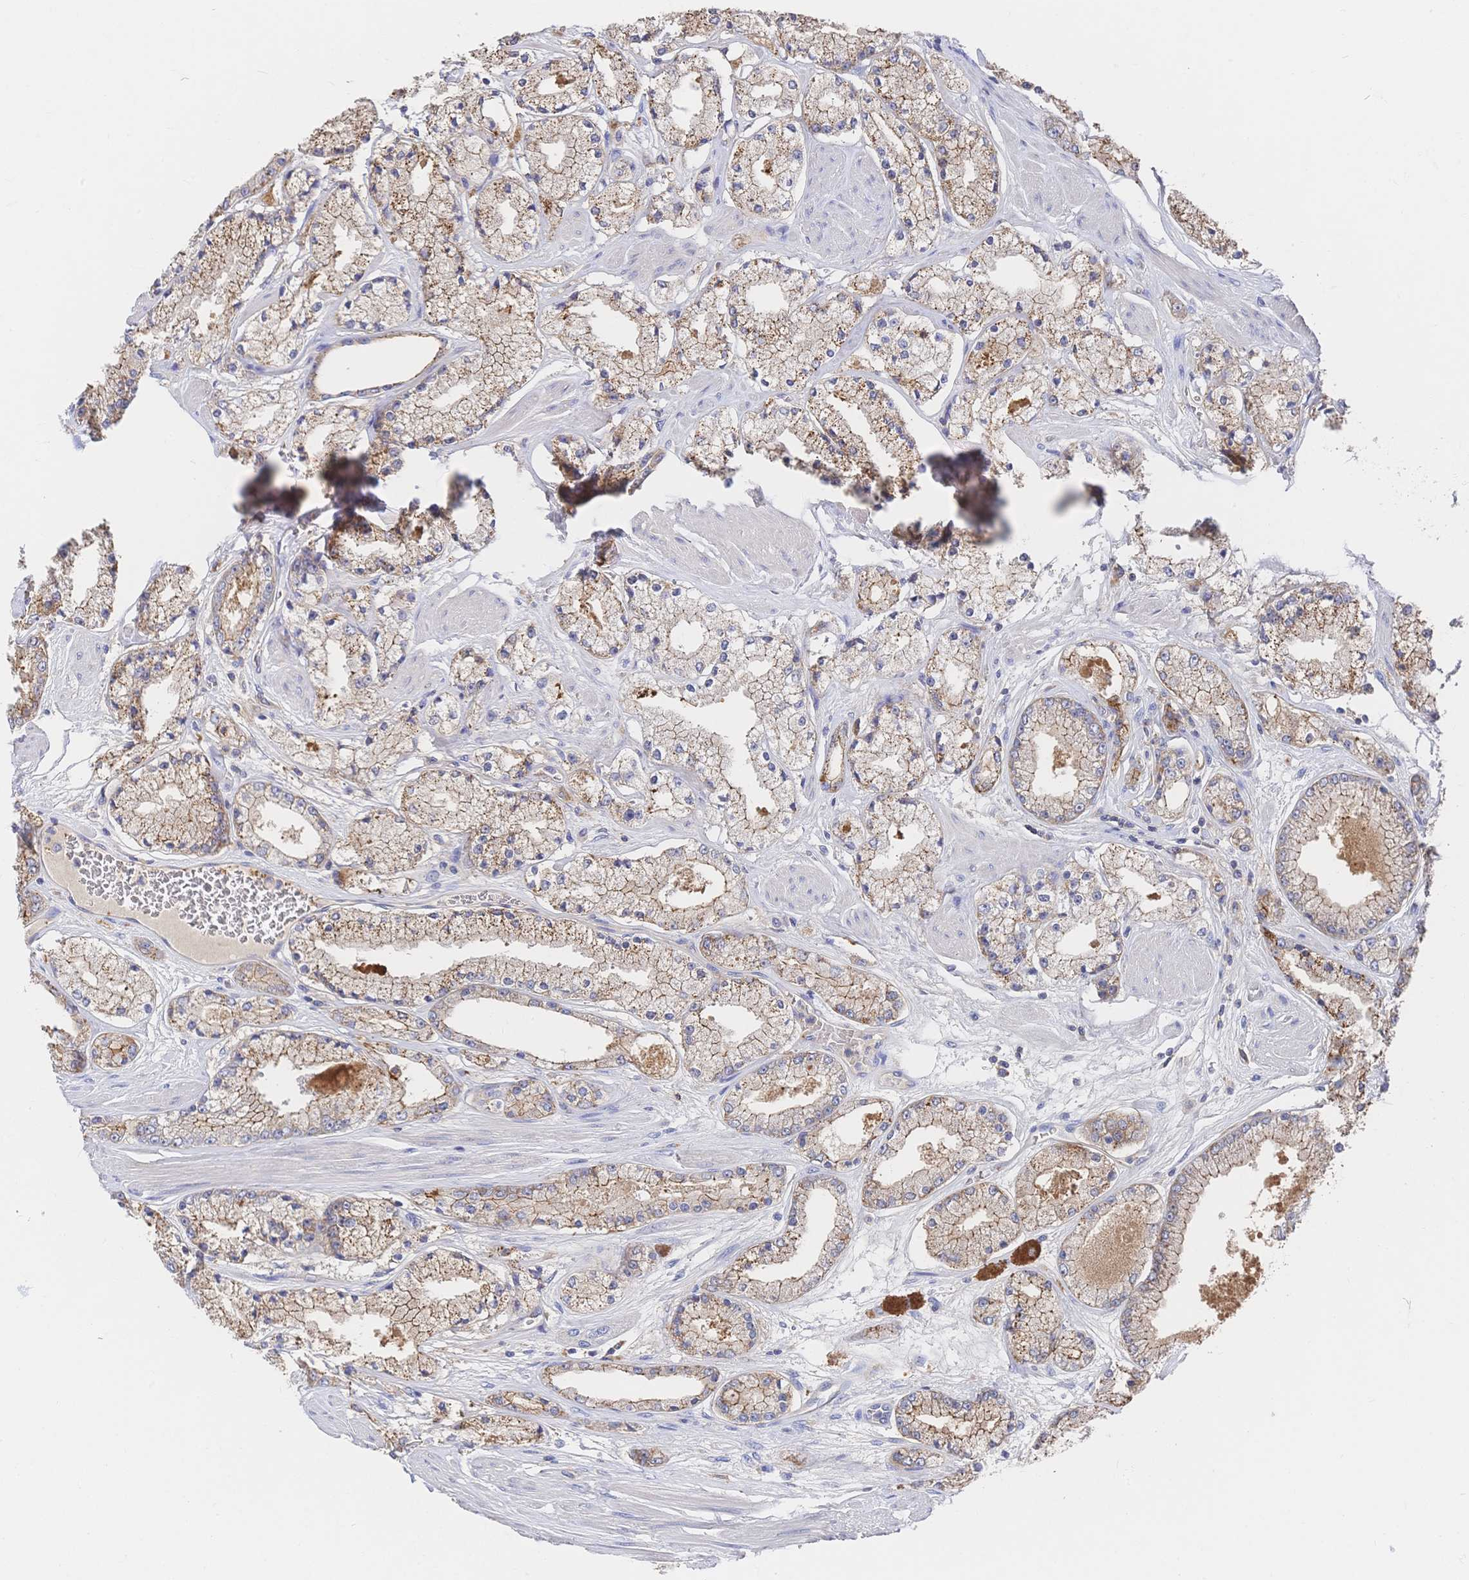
{"staining": {"intensity": "moderate", "quantity": ">75%", "location": "cytoplasmic/membranous"}, "tissue": "prostate cancer", "cell_type": "Tumor cells", "image_type": "cancer", "snomed": [{"axis": "morphology", "description": "Adenocarcinoma, High grade"}, {"axis": "topography", "description": "Prostate"}], "caption": "Protein expression analysis of prostate high-grade adenocarcinoma shows moderate cytoplasmic/membranous expression in about >75% of tumor cells. Using DAB (3,3'-diaminobenzidine) (brown) and hematoxylin (blue) stains, captured at high magnification using brightfield microscopy.", "gene": "F11R", "patient": {"sex": "male", "age": 63}}